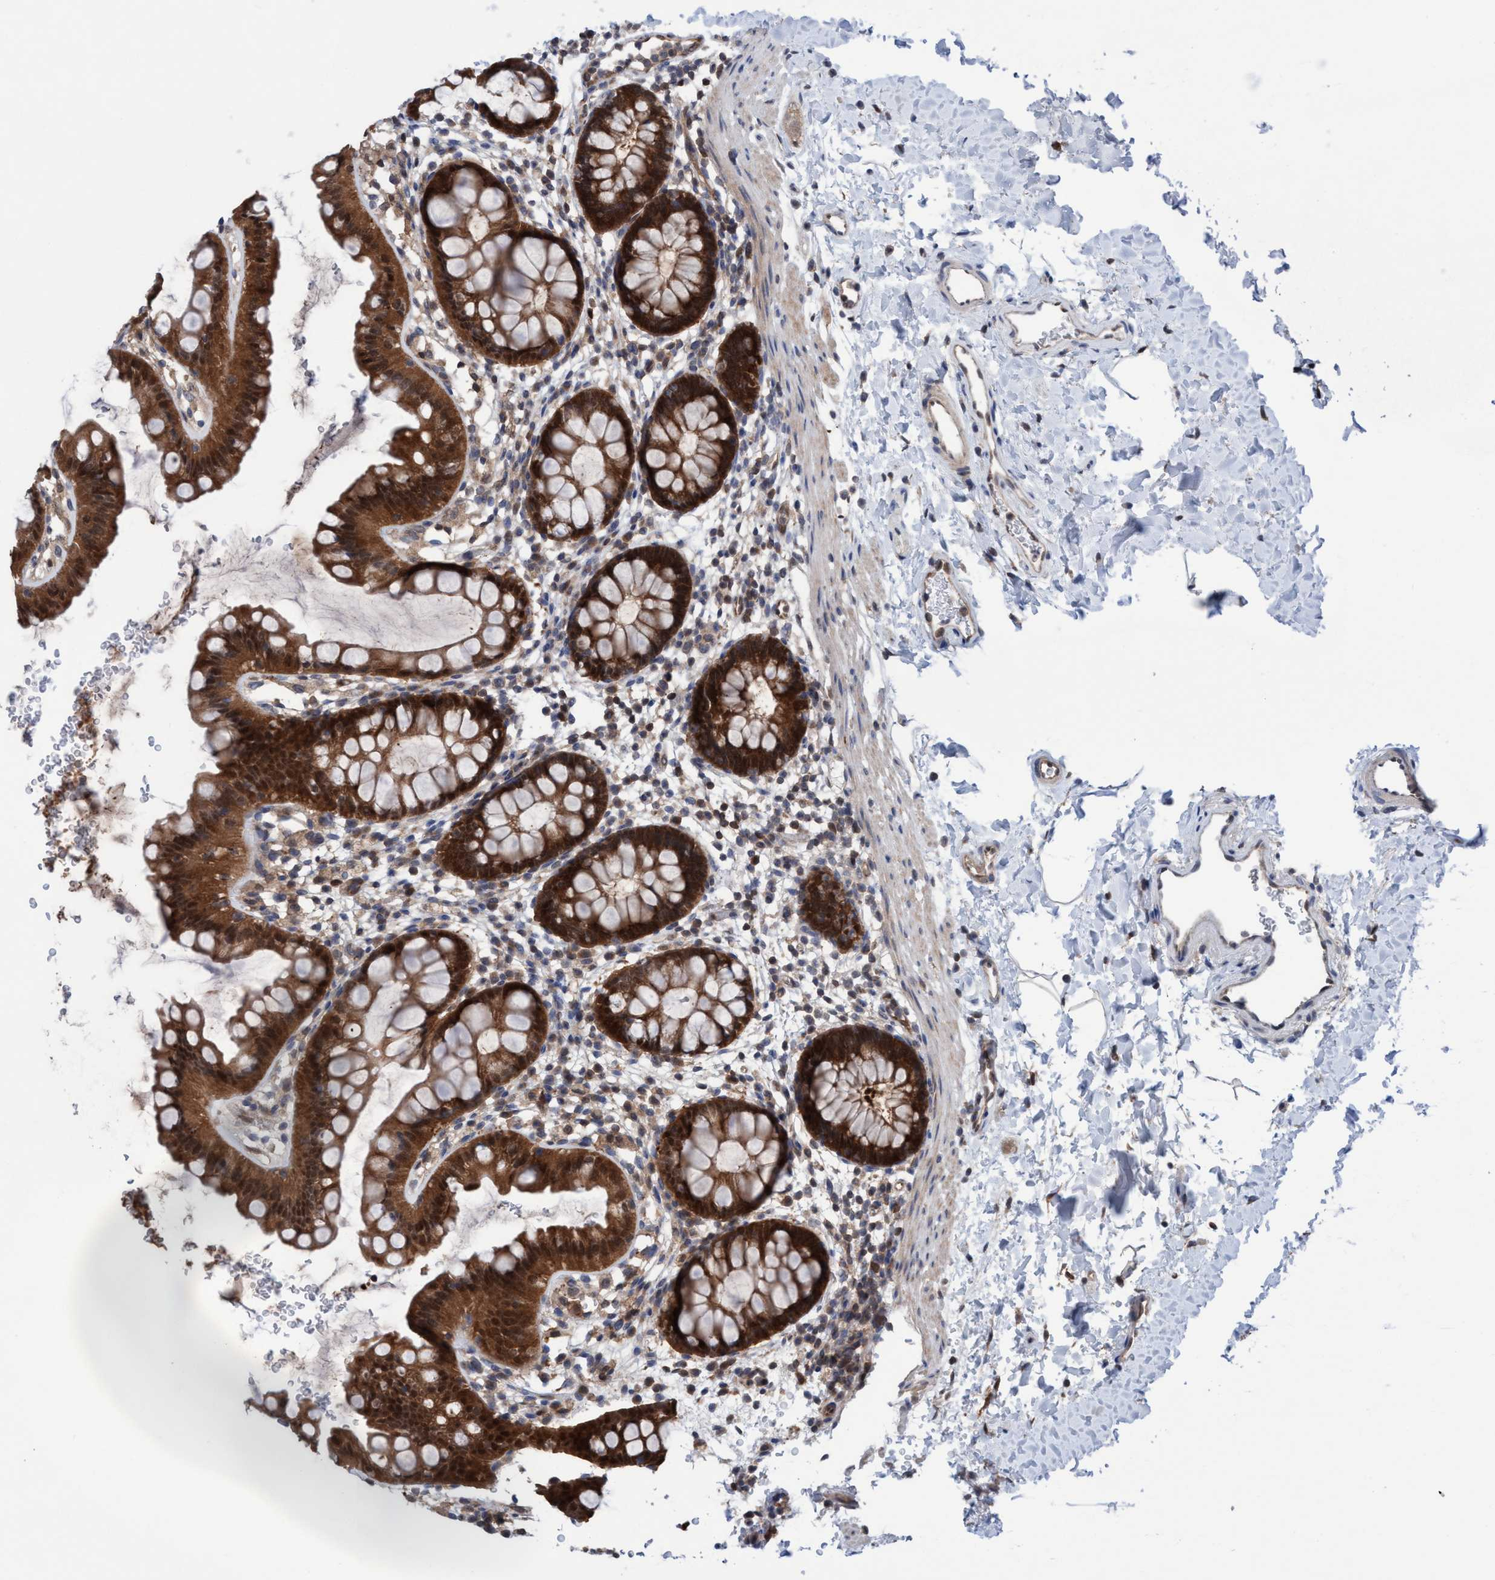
{"staining": {"intensity": "strong", "quantity": ">75%", "location": "cytoplasmic/membranous,nuclear"}, "tissue": "rectum", "cell_type": "Glandular cells", "image_type": "normal", "snomed": [{"axis": "morphology", "description": "Normal tissue, NOS"}, {"axis": "topography", "description": "Rectum"}], "caption": "IHC image of unremarkable rectum: human rectum stained using immunohistochemistry (IHC) displays high levels of strong protein expression localized specifically in the cytoplasmic/membranous,nuclear of glandular cells, appearing as a cytoplasmic/membranous,nuclear brown color.", "gene": "GLOD4", "patient": {"sex": "female", "age": 24}}